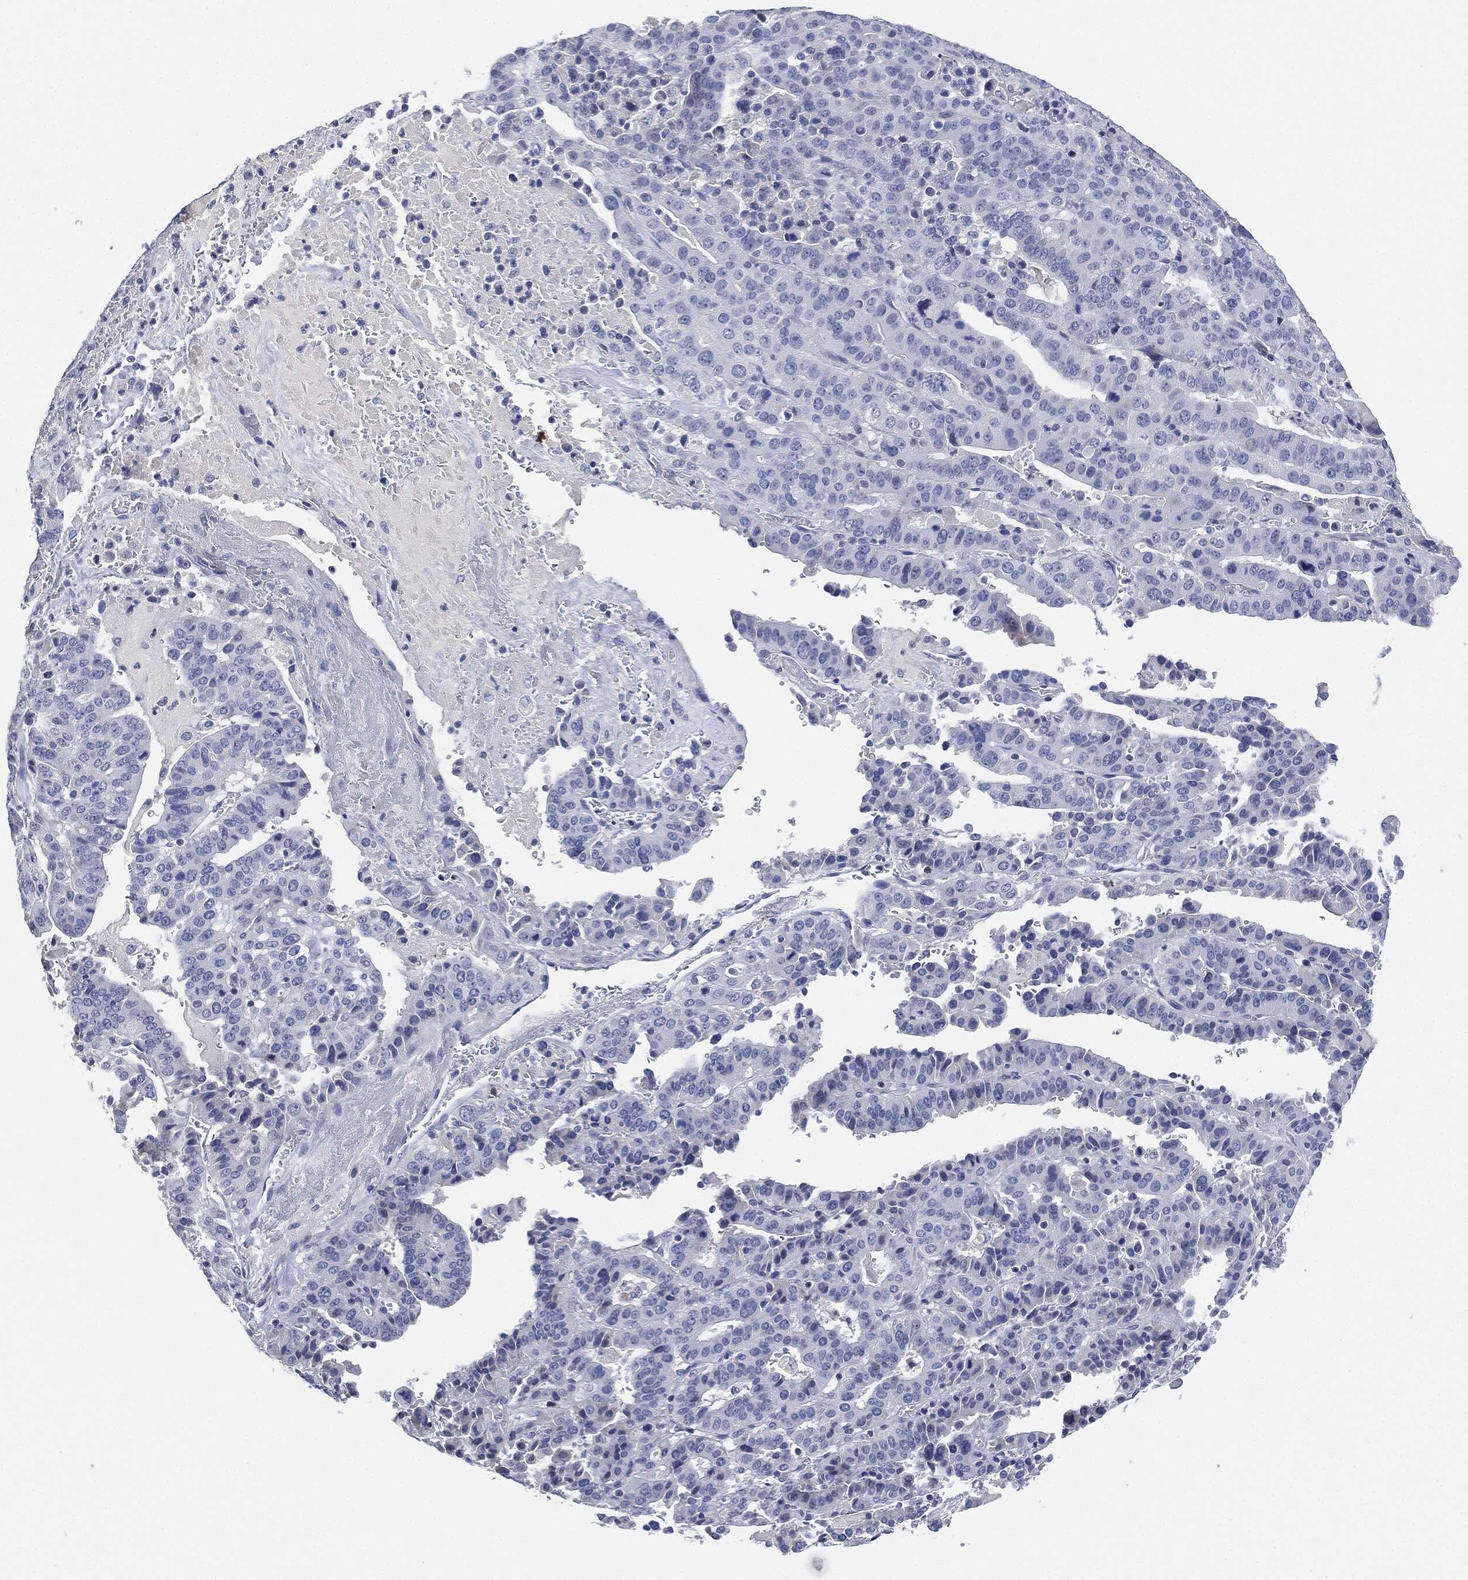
{"staining": {"intensity": "negative", "quantity": "none", "location": "none"}, "tissue": "stomach cancer", "cell_type": "Tumor cells", "image_type": "cancer", "snomed": [{"axis": "morphology", "description": "Adenocarcinoma, NOS"}, {"axis": "topography", "description": "Stomach"}], "caption": "Human adenocarcinoma (stomach) stained for a protein using IHC exhibits no expression in tumor cells.", "gene": "NTRK1", "patient": {"sex": "male", "age": 48}}